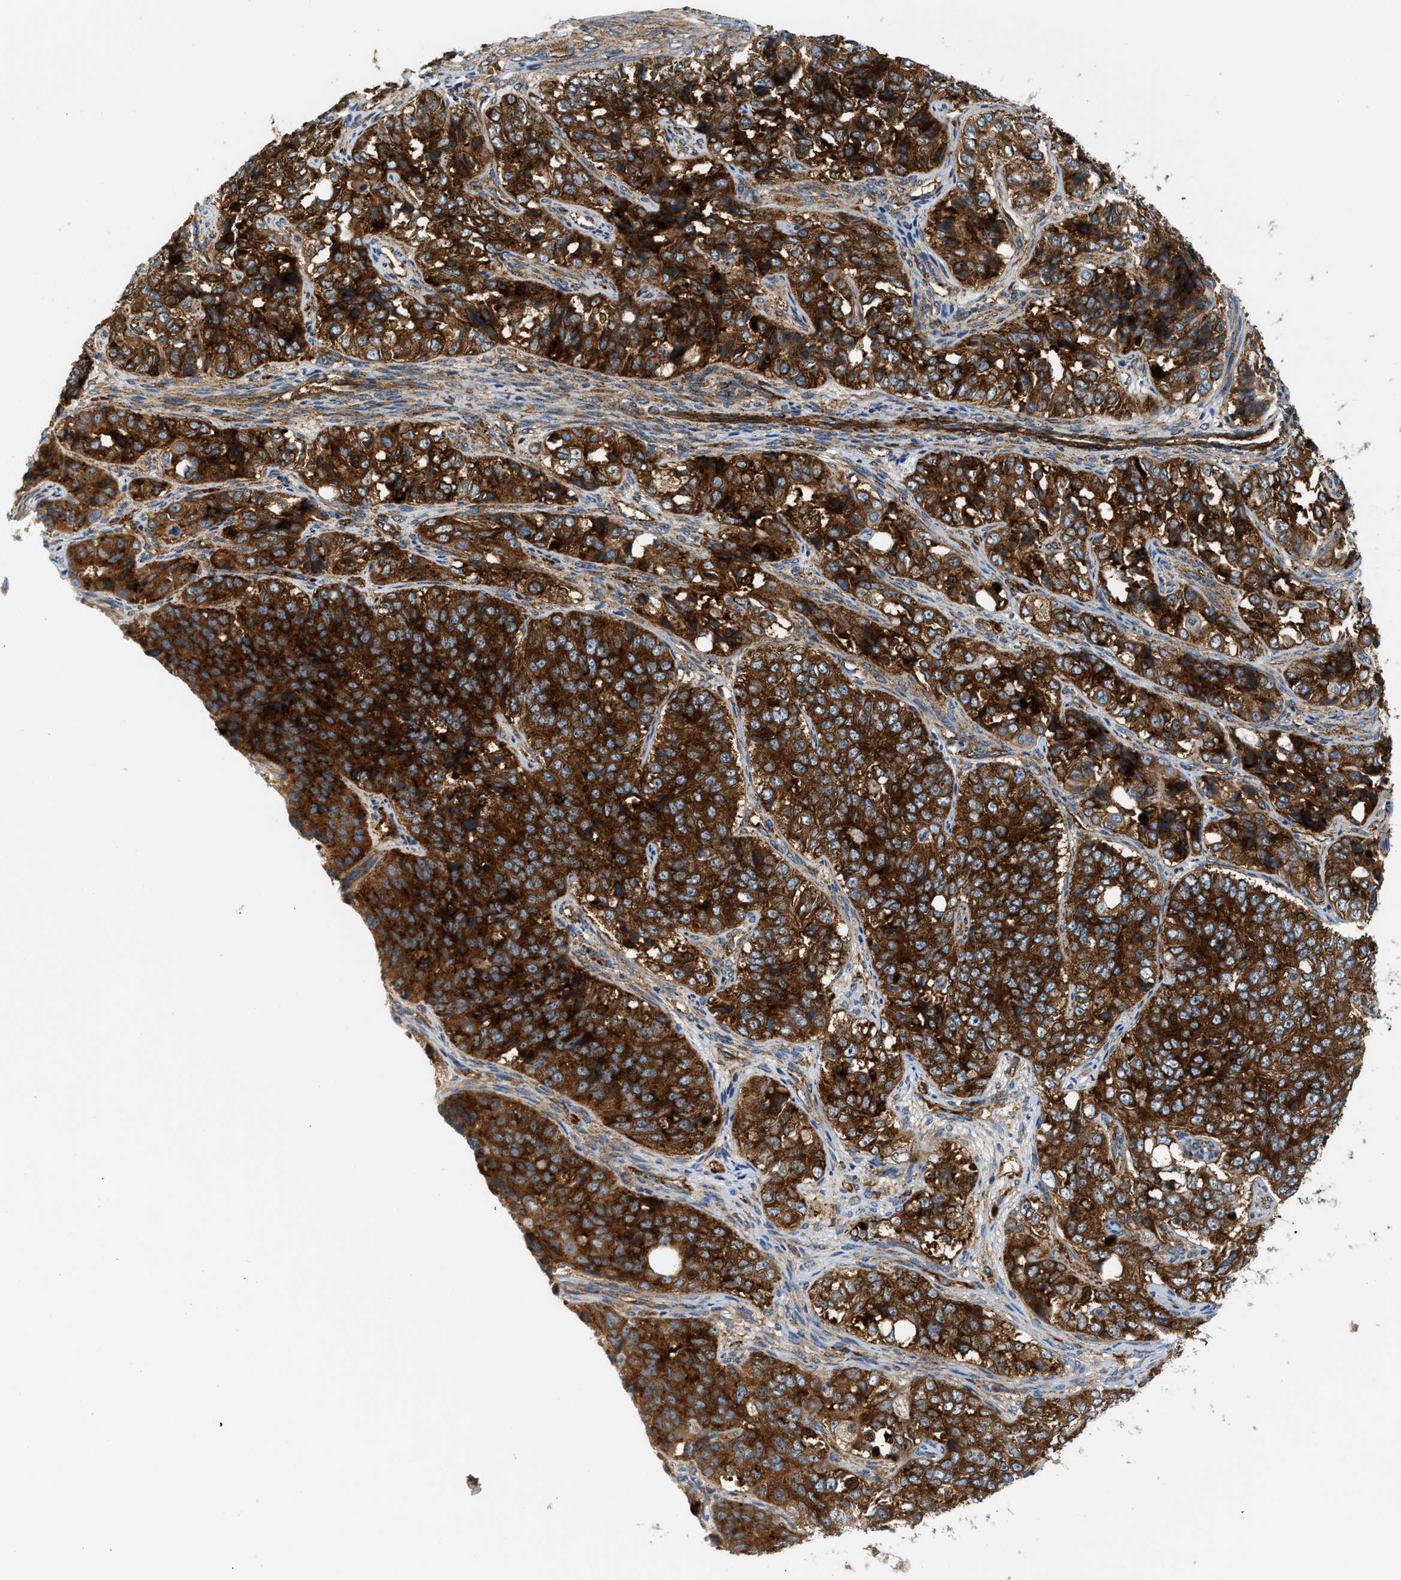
{"staining": {"intensity": "strong", "quantity": ">75%", "location": "cytoplasmic/membranous"}, "tissue": "ovarian cancer", "cell_type": "Tumor cells", "image_type": "cancer", "snomed": [{"axis": "morphology", "description": "Carcinoma, endometroid"}, {"axis": "topography", "description": "Ovary"}], "caption": "Strong cytoplasmic/membranous positivity for a protein is seen in approximately >75% of tumor cells of endometroid carcinoma (ovarian) using immunohistochemistry.", "gene": "HIP1", "patient": {"sex": "female", "age": 51}}